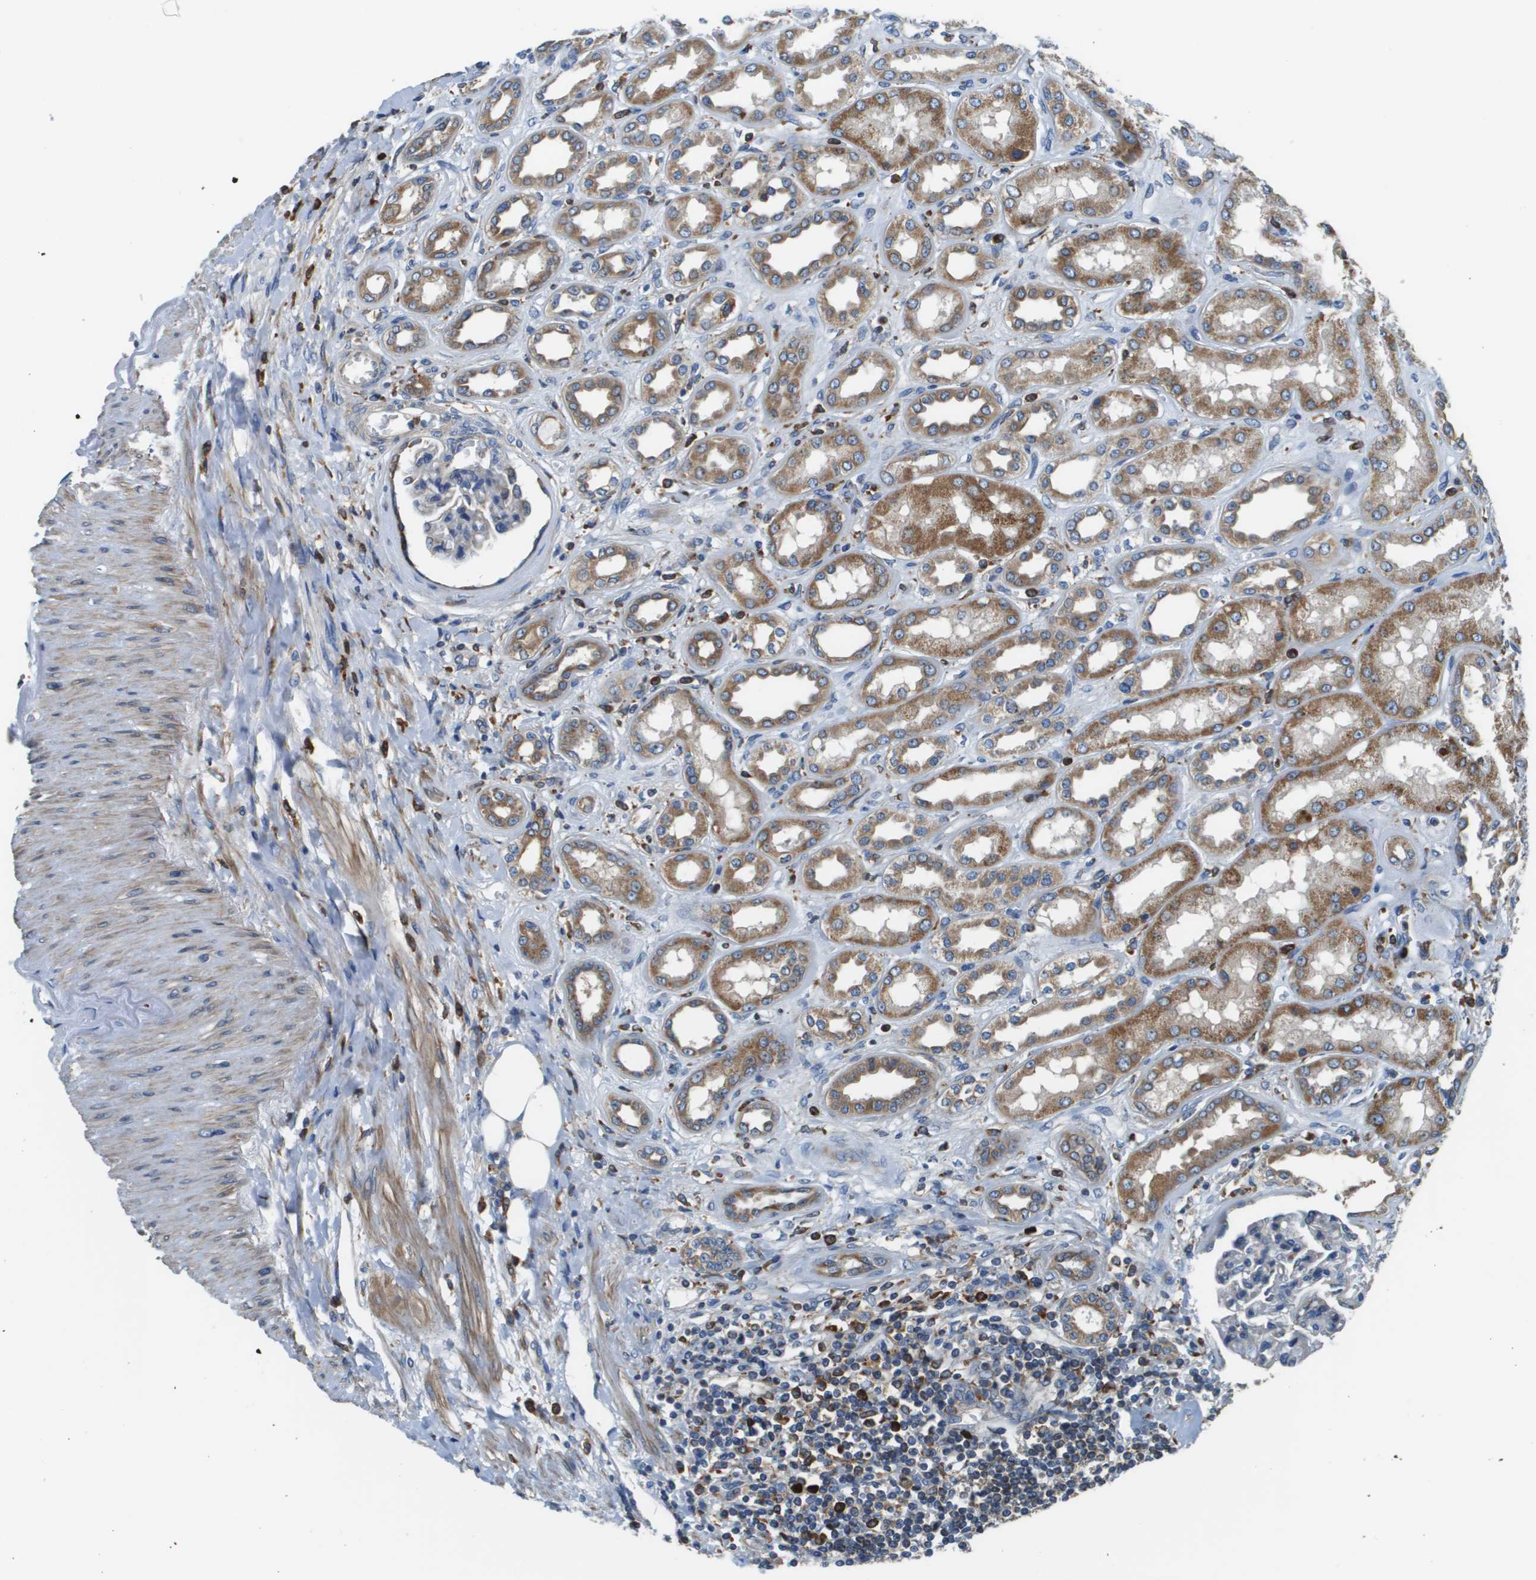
{"staining": {"intensity": "negative", "quantity": "none", "location": "none"}, "tissue": "kidney", "cell_type": "Cells in glomeruli", "image_type": "normal", "snomed": [{"axis": "morphology", "description": "Normal tissue, NOS"}, {"axis": "topography", "description": "Kidney"}], "caption": "IHC of unremarkable kidney exhibits no positivity in cells in glomeruli.", "gene": "CNPY3", "patient": {"sex": "male", "age": 59}}